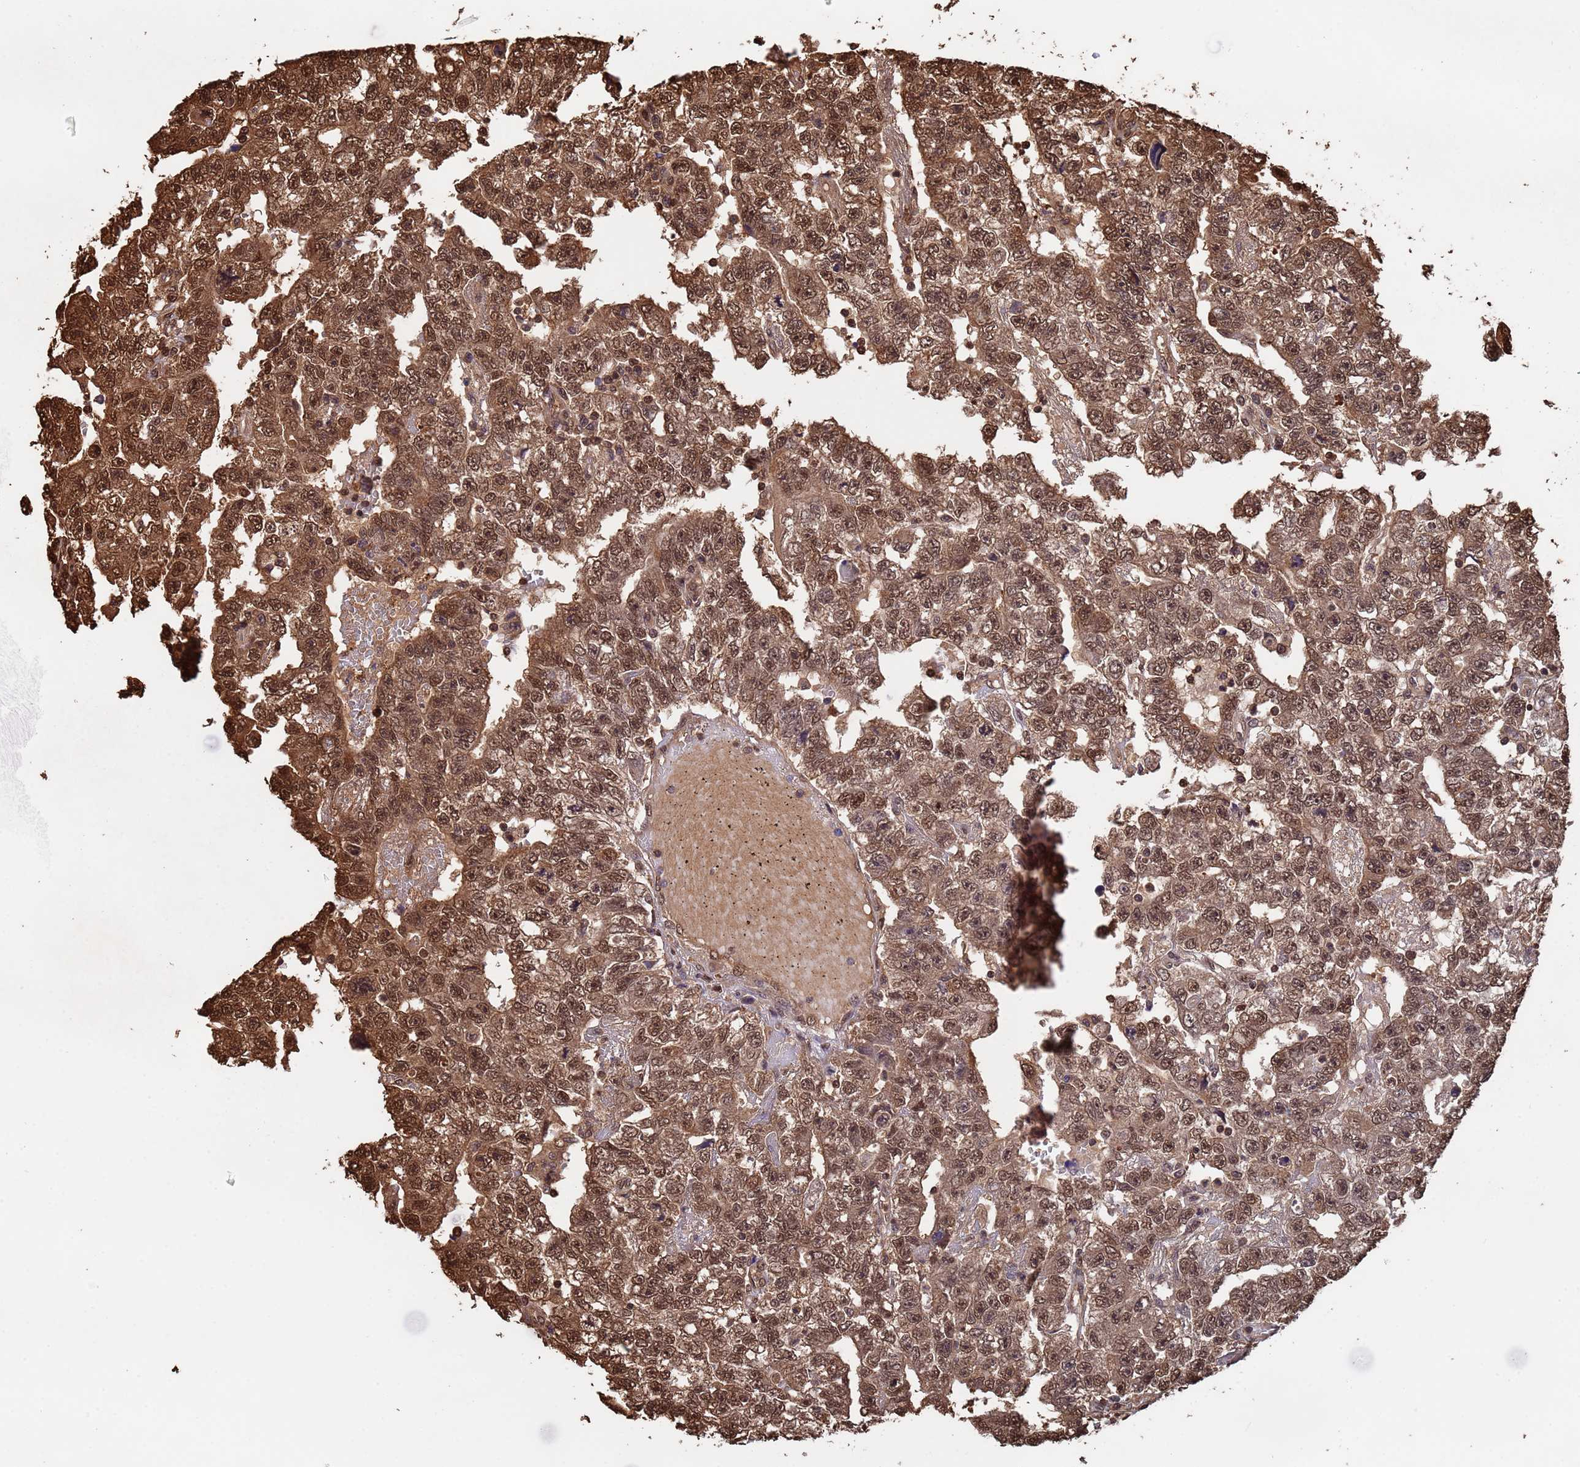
{"staining": {"intensity": "moderate", "quantity": ">75%", "location": "cytoplasmic/membranous,nuclear"}, "tissue": "testis cancer", "cell_type": "Tumor cells", "image_type": "cancer", "snomed": [{"axis": "morphology", "description": "Carcinoma, Embryonal, NOS"}, {"axis": "topography", "description": "Testis"}], "caption": "An IHC histopathology image of neoplastic tissue is shown. Protein staining in brown shows moderate cytoplasmic/membranous and nuclear positivity in testis cancer (embryonal carcinoma) within tumor cells.", "gene": "SUMO4", "patient": {"sex": "male", "age": 25}}